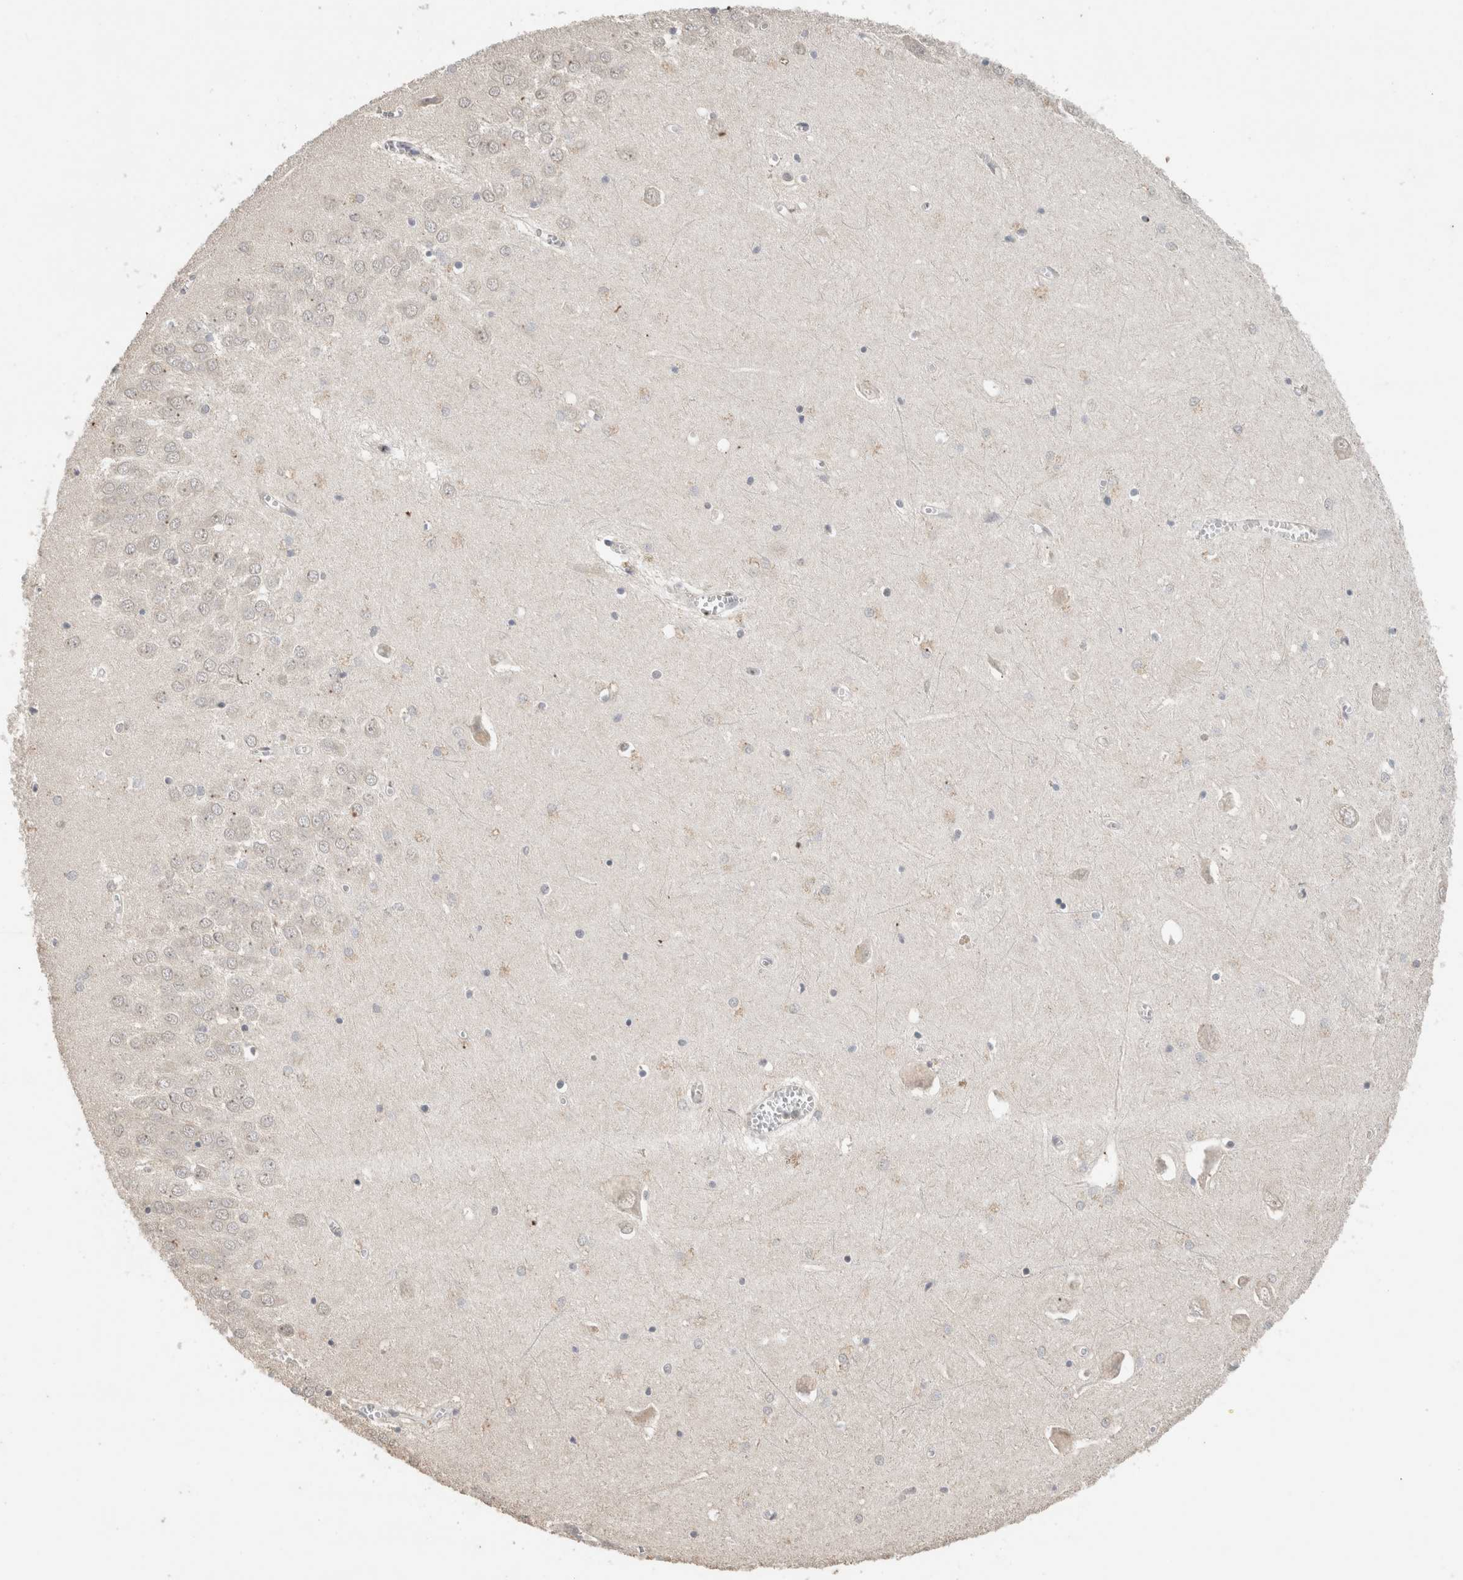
{"staining": {"intensity": "negative", "quantity": "none", "location": "none"}, "tissue": "hippocampus", "cell_type": "Glial cells", "image_type": "normal", "snomed": [{"axis": "morphology", "description": "Normal tissue, NOS"}, {"axis": "topography", "description": "Hippocampus"}], "caption": "Immunohistochemistry of unremarkable human hippocampus demonstrates no expression in glial cells. (DAB (3,3'-diaminobenzidine) immunohistochemistry with hematoxylin counter stain).", "gene": "TRAT1", "patient": {"sex": "male", "age": 70}}